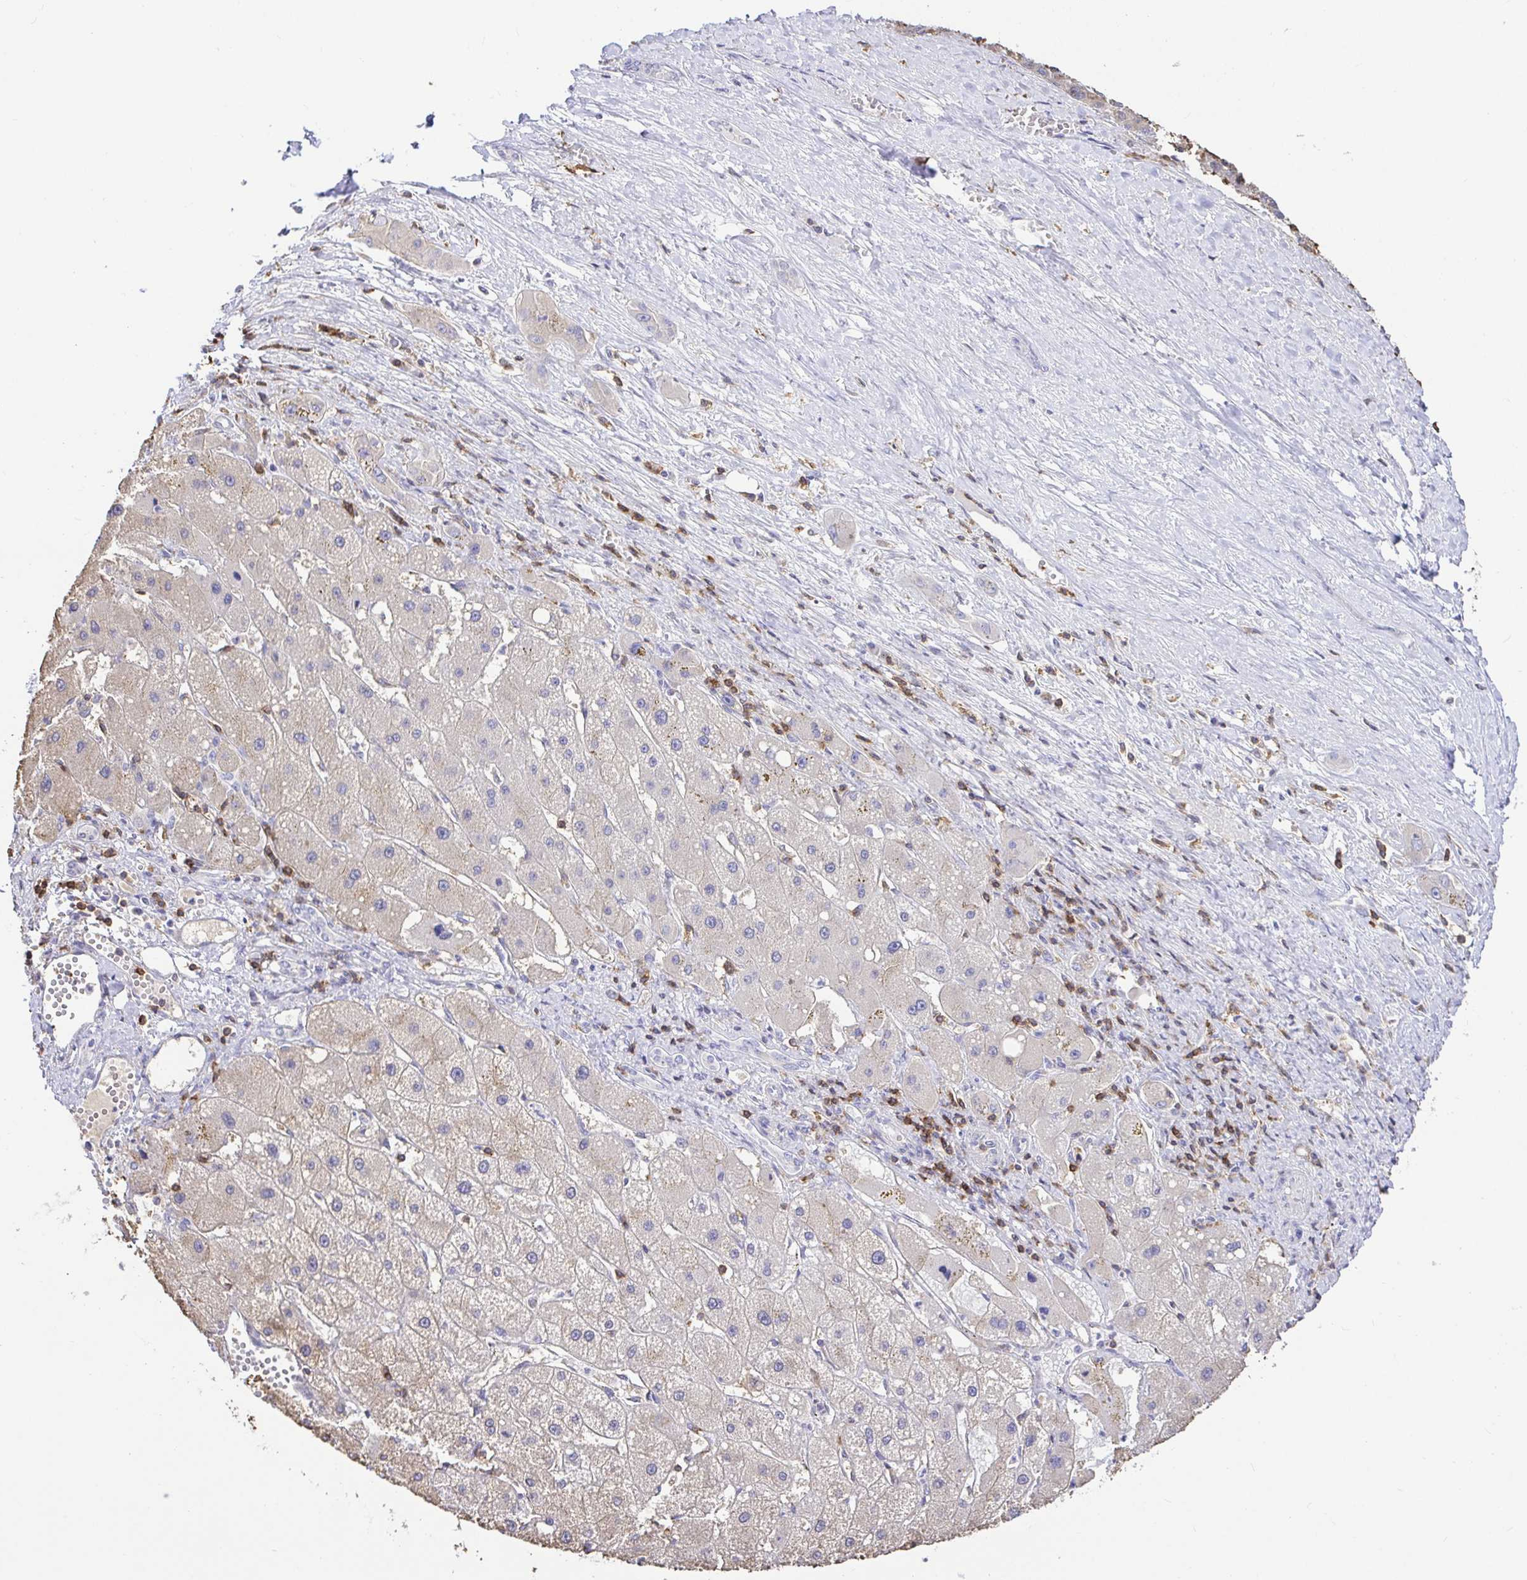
{"staining": {"intensity": "weak", "quantity": "25%-75%", "location": "cytoplasmic/membranous"}, "tissue": "liver cancer", "cell_type": "Tumor cells", "image_type": "cancer", "snomed": [{"axis": "morphology", "description": "Carcinoma, Hepatocellular, NOS"}, {"axis": "topography", "description": "Liver"}], "caption": "Immunohistochemistry of human liver cancer displays low levels of weak cytoplasmic/membranous staining in about 25%-75% of tumor cells.", "gene": "SKAP1", "patient": {"sex": "female", "age": 82}}